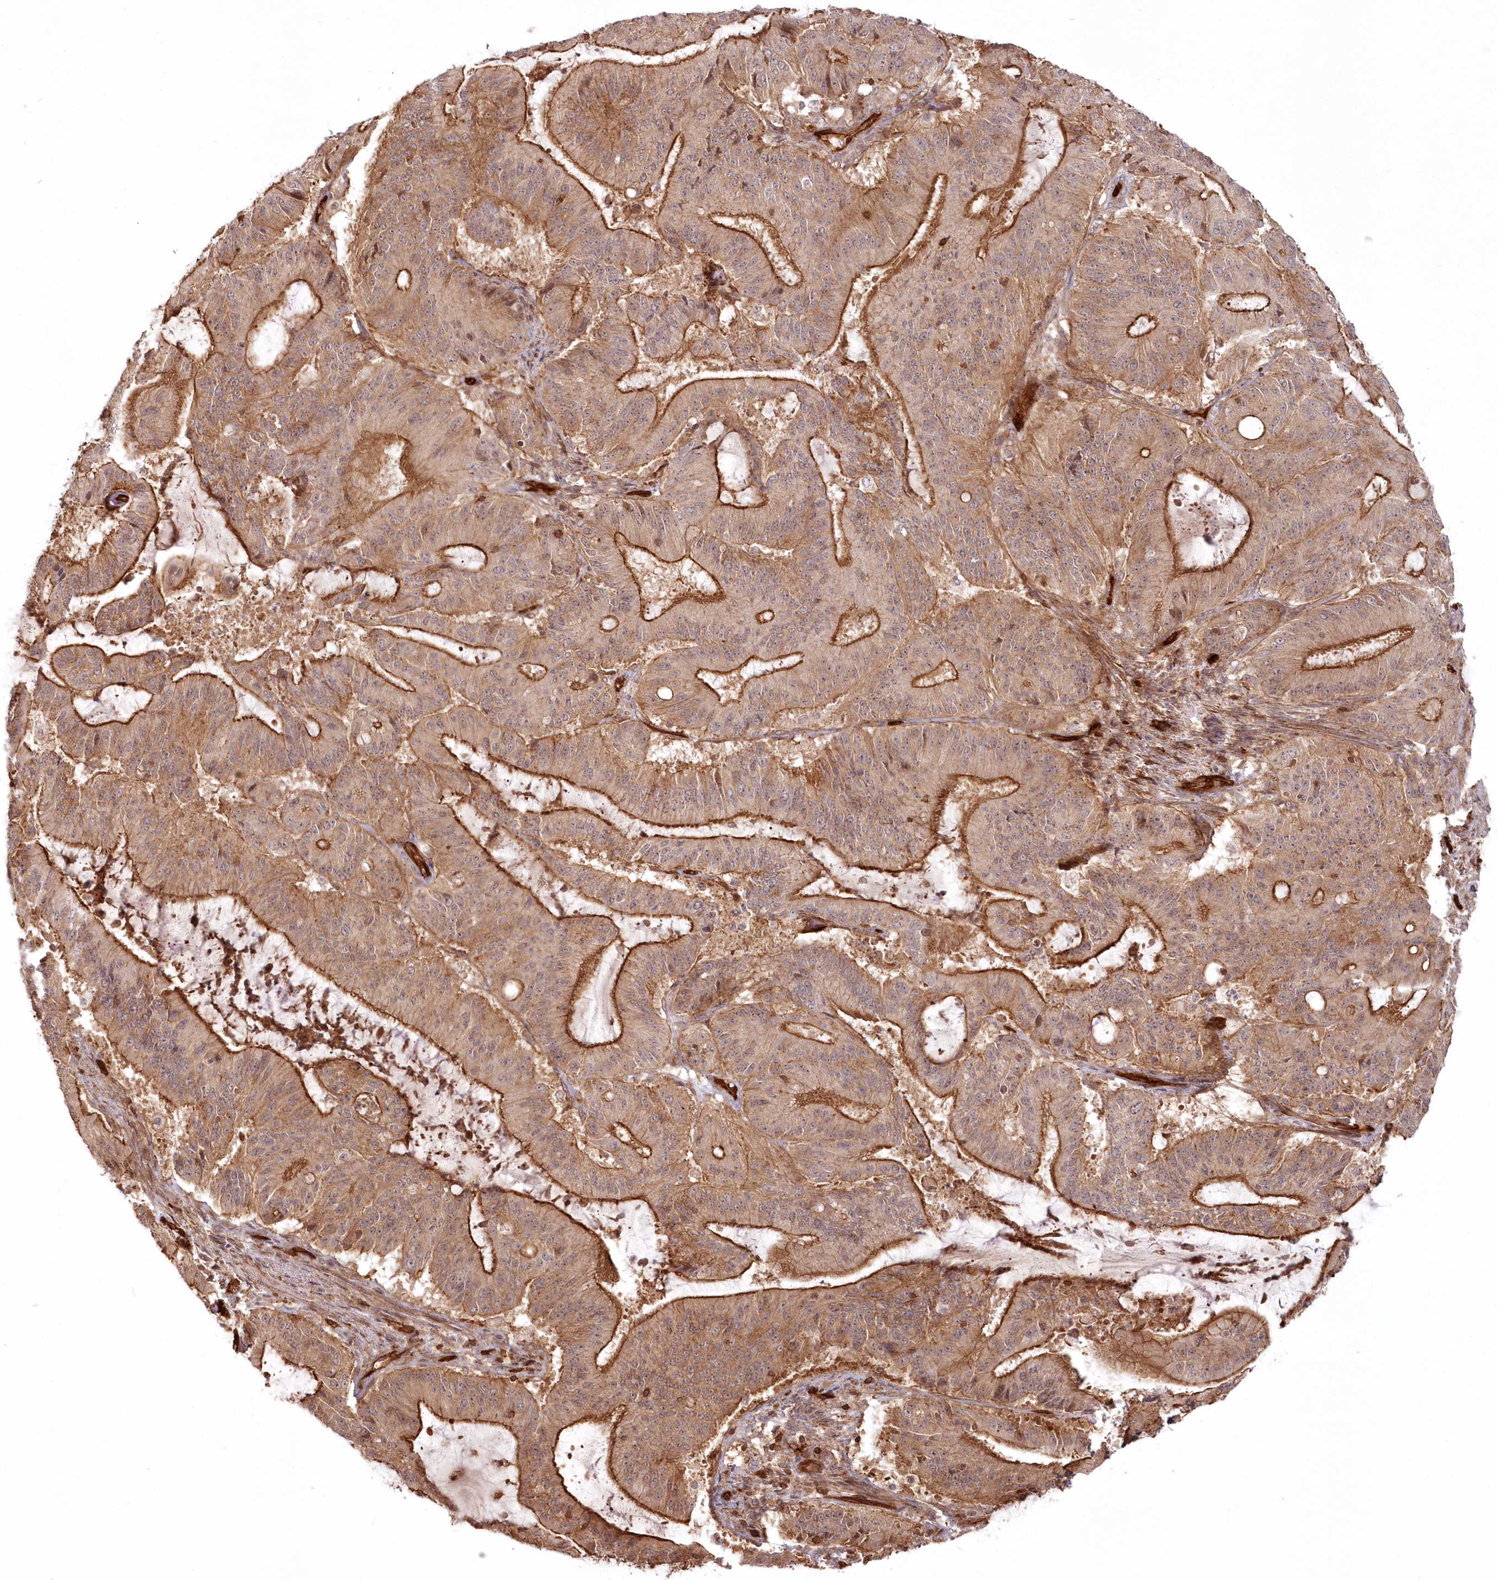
{"staining": {"intensity": "strong", "quantity": ">75%", "location": "cytoplasmic/membranous"}, "tissue": "liver cancer", "cell_type": "Tumor cells", "image_type": "cancer", "snomed": [{"axis": "morphology", "description": "Normal tissue, NOS"}, {"axis": "morphology", "description": "Cholangiocarcinoma"}, {"axis": "topography", "description": "Liver"}, {"axis": "topography", "description": "Peripheral nerve tissue"}], "caption": "Liver cancer (cholangiocarcinoma) stained with immunohistochemistry exhibits strong cytoplasmic/membranous positivity in about >75% of tumor cells. The staining was performed using DAB (3,3'-diaminobenzidine) to visualize the protein expression in brown, while the nuclei were stained in blue with hematoxylin (Magnification: 20x).", "gene": "RGCC", "patient": {"sex": "female", "age": 73}}